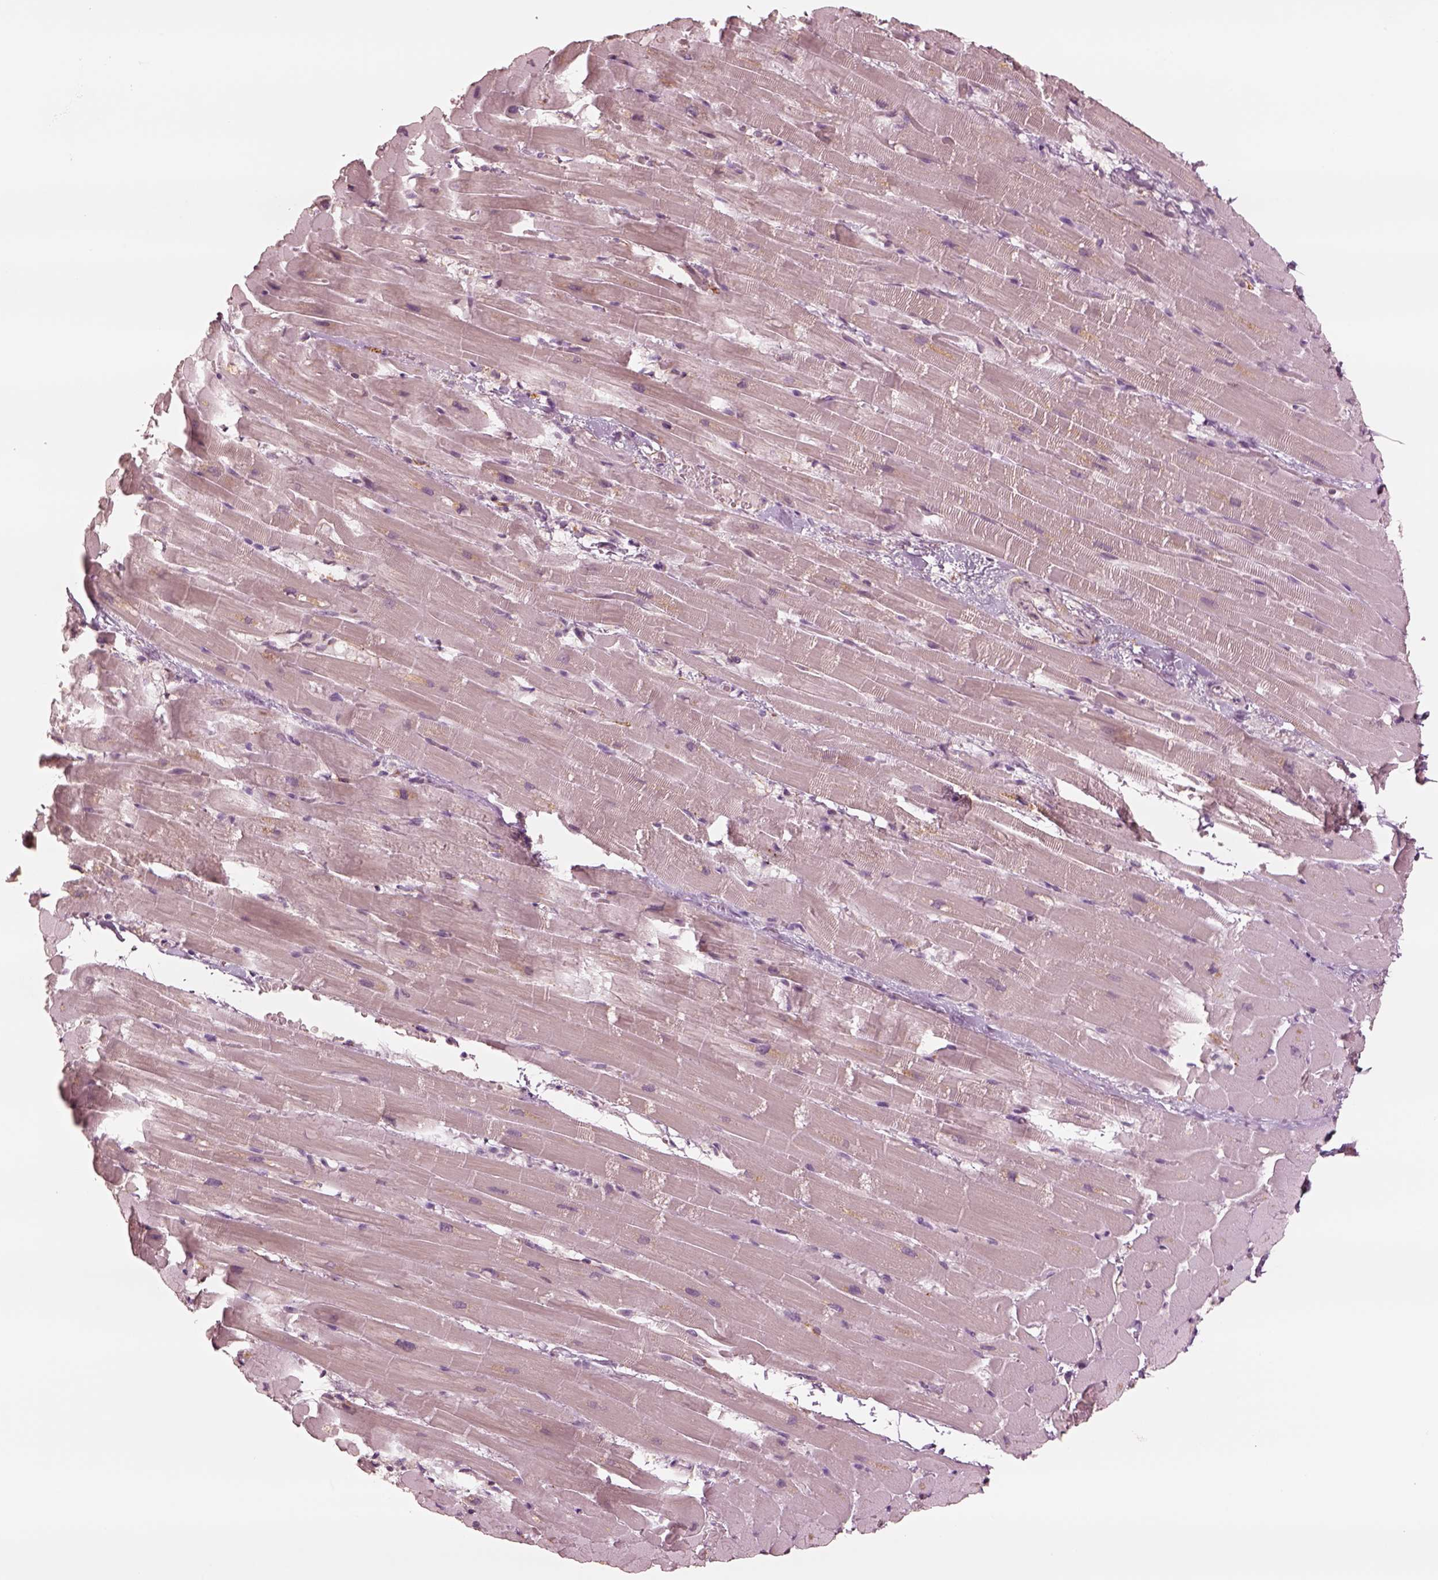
{"staining": {"intensity": "negative", "quantity": "none", "location": "none"}, "tissue": "heart muscle", "cell_type": "Cardiomyocytes", "image_type": "normal", "snomed": [{"axis": "morphology", "description": "Normal tissue, NOS"}, {"axis": "topography", "description": "Heart"}], "caption": "DAB immunohistochemical staining of normal human heart muscle demonstrates no significant positivity in cardiomyocytes.", "gene": "DNAAF9", "patient": {"sex": "male", "age": 37}}